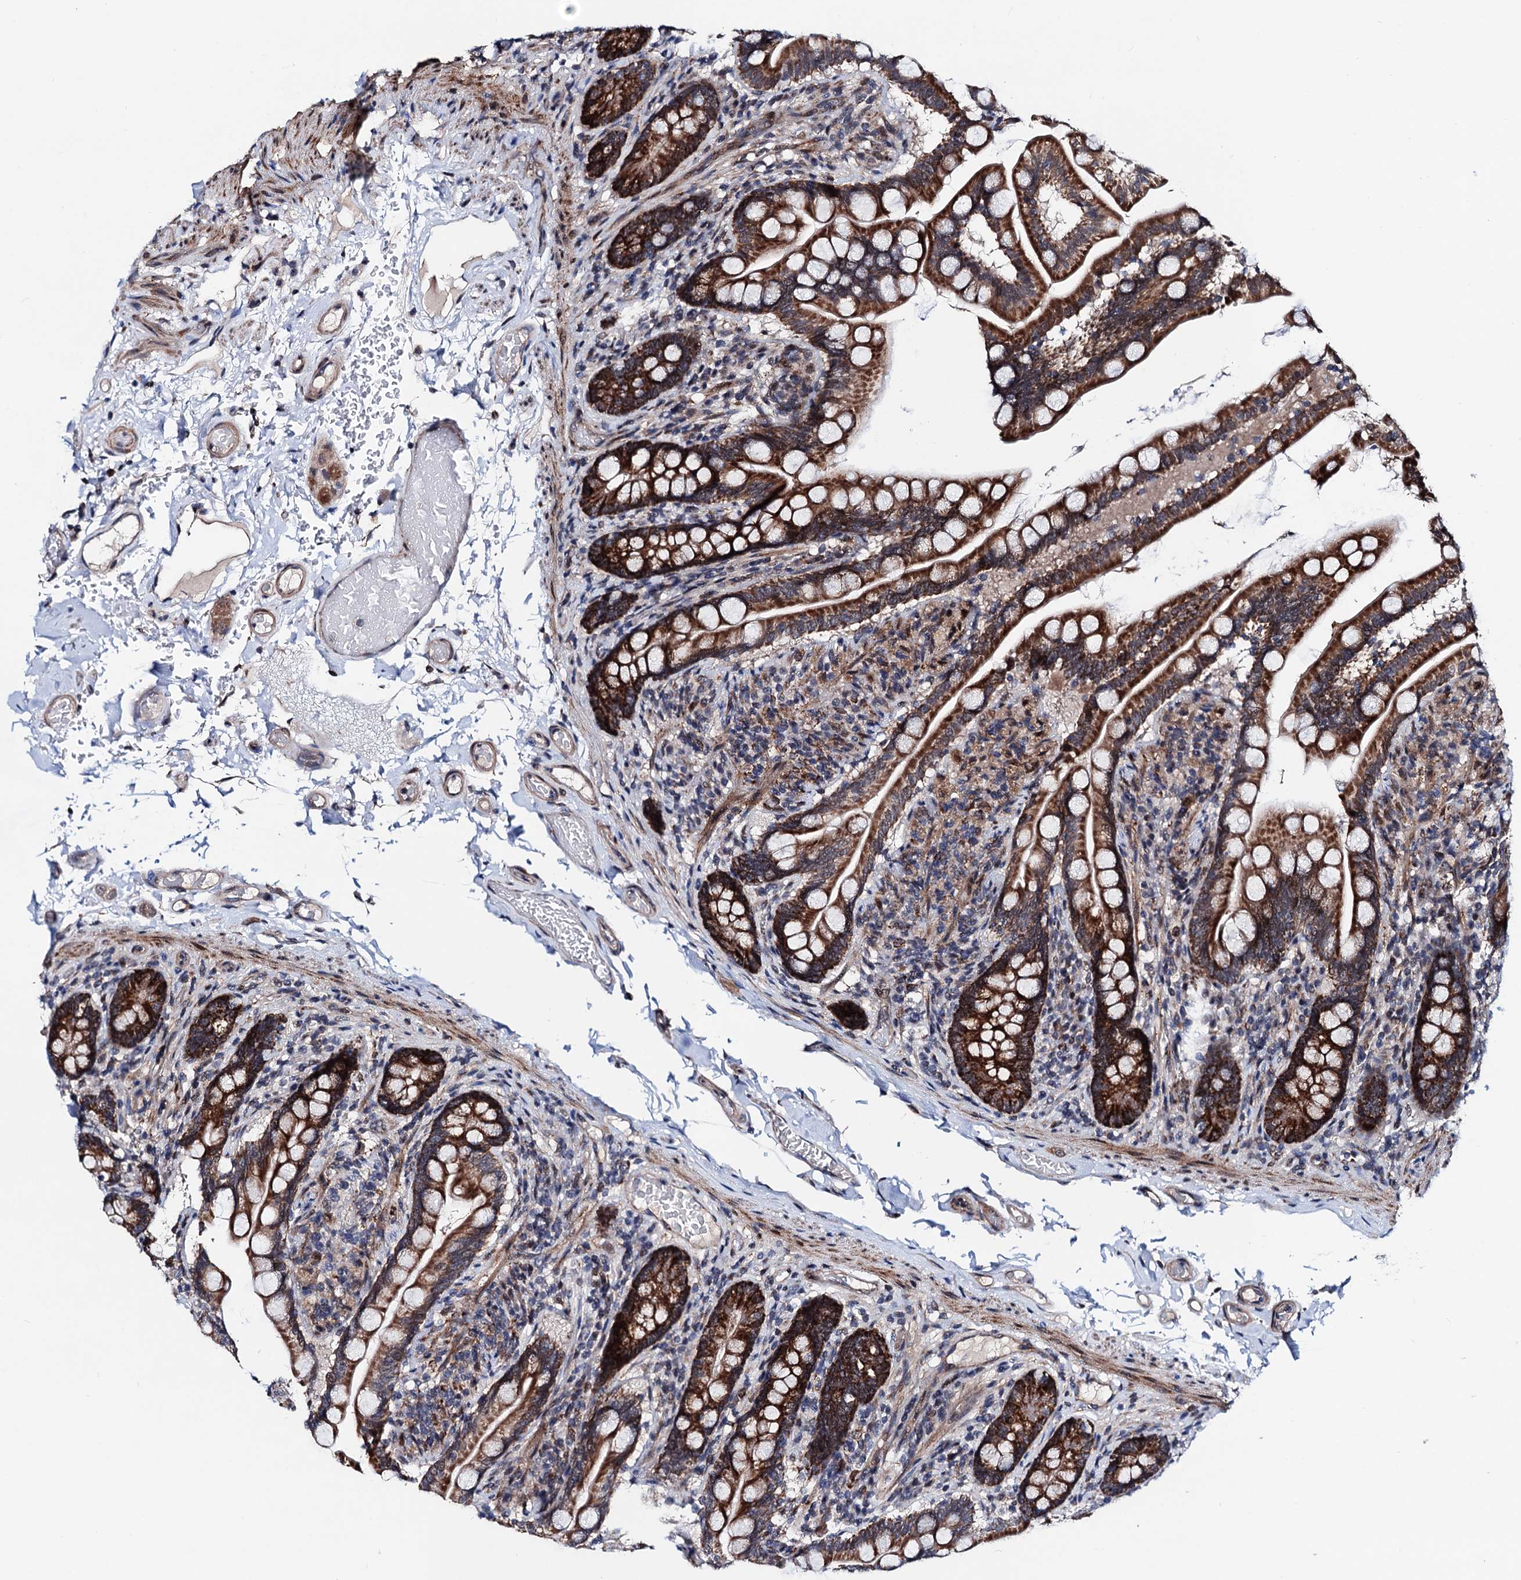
{"staining": {"intensity": "strong", "quantity": ">75%", "location": "cytoplasmic/membranous"}, "tissue": "small intestine", "cell_type": "Glandular cells", "image_type": "normal", "snomed": [{"axis": "morphology", "description": "Normal tissue, NOS"}, {"axis": "topography", "description": "Small intestine"}], "caption": "Immunohistochemistry (IHC) (DAB (3,3'-diaminobenzidine)) staining of unremarkable human small intestine shows strong cytoplasmic/membranous protein positivity in about >75% of glandular cells.", "gene": "COA4", "patient": {"sex": "female", "age": 64}}